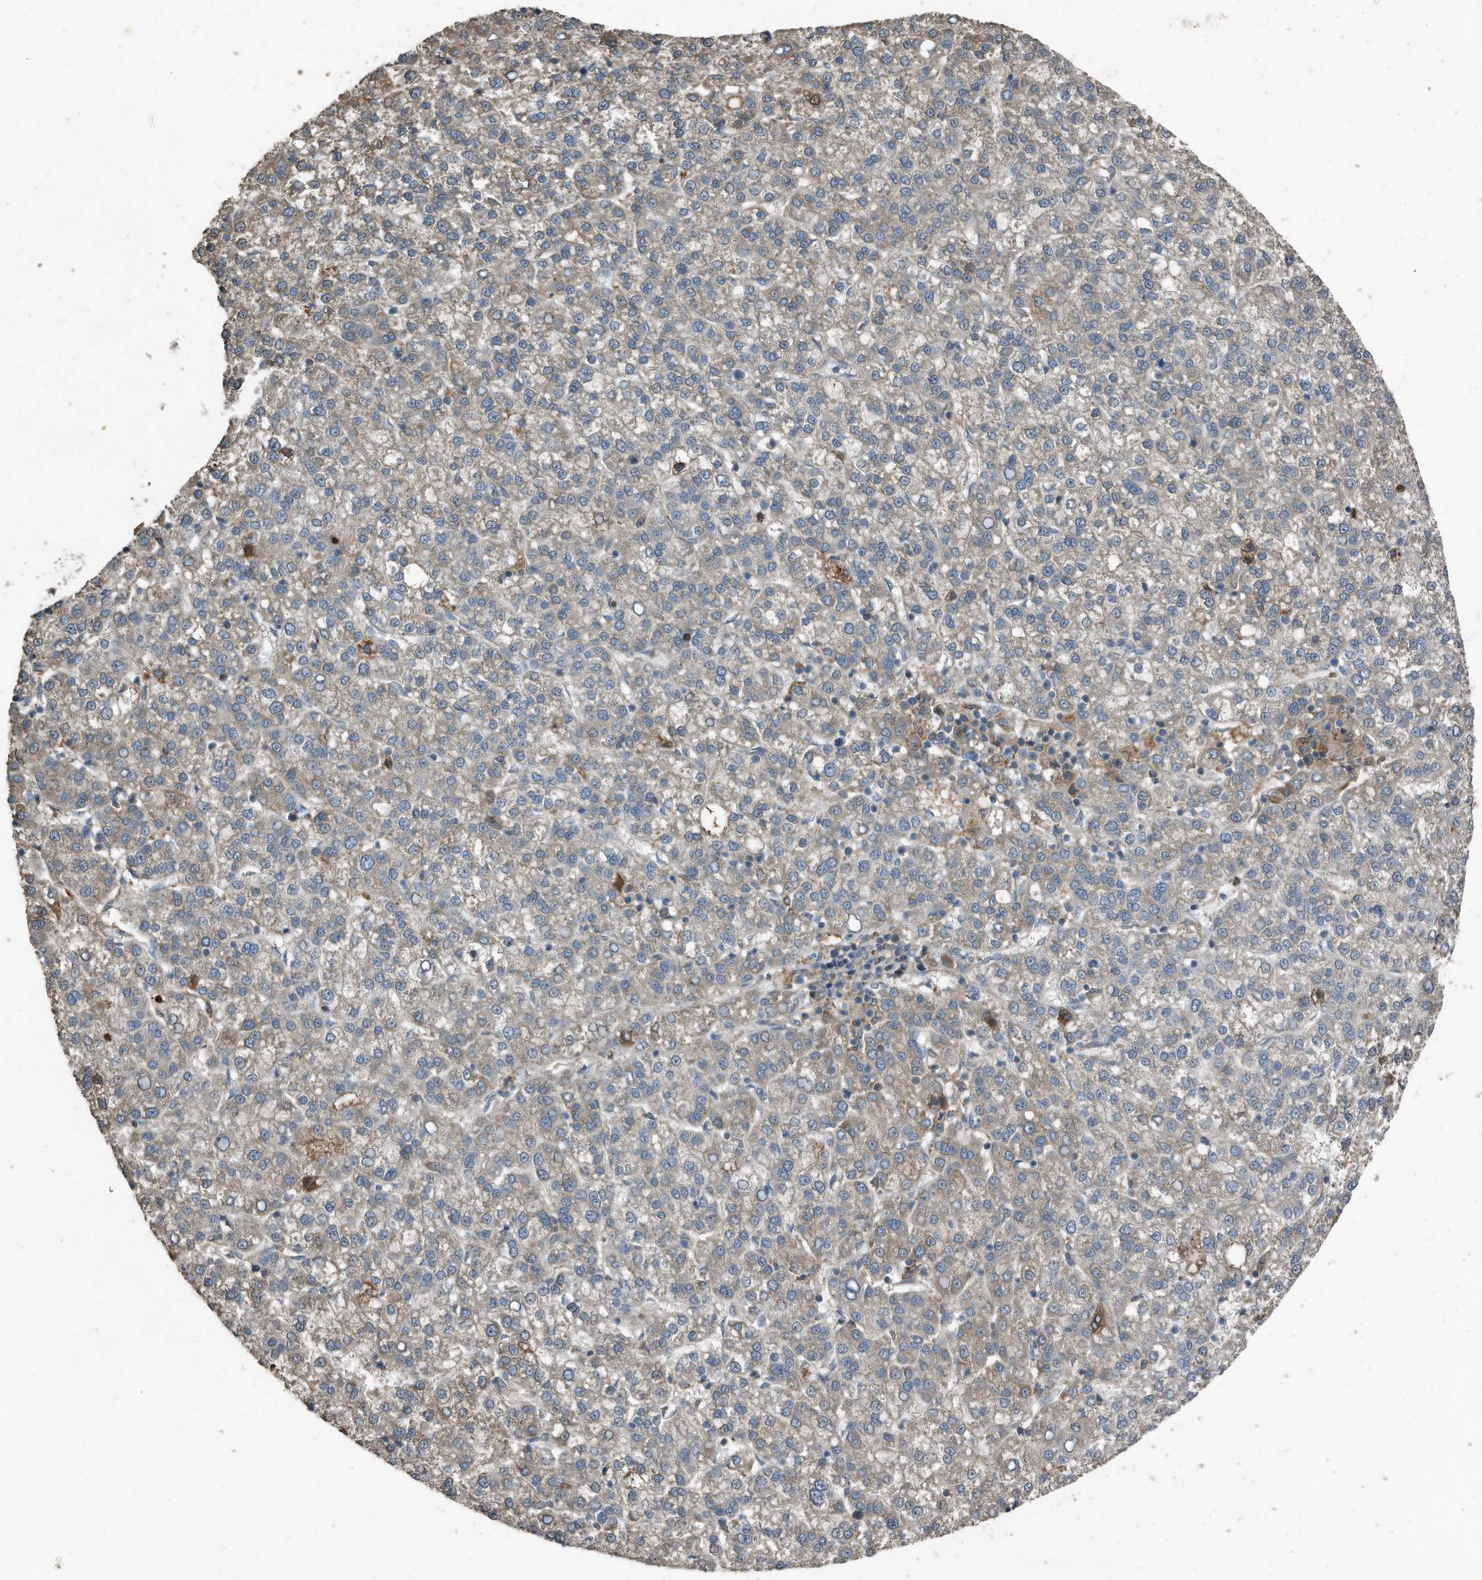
{"staining": {"intensity": "weak", "quantity": "25%-75%", "location": "cytoplasmic/membranous"}, "tissue": "liver cancer", "cell_type": "Tumor cells", "image_type": "cancer", "snomed": [{"axis": "morphology", "description": "Carcinoma, Hepatocellular, NOS"}, {"axis": "topography", "description": "Liver"}], "caption": "Tumor cells exhibit low levels of weak cytoplasmic/membranous positivity in about 25%-75% of cells in liver hepatocellular carcinoma.", "gene": "C9", "patient": {"sex": "female", "age": 58}}